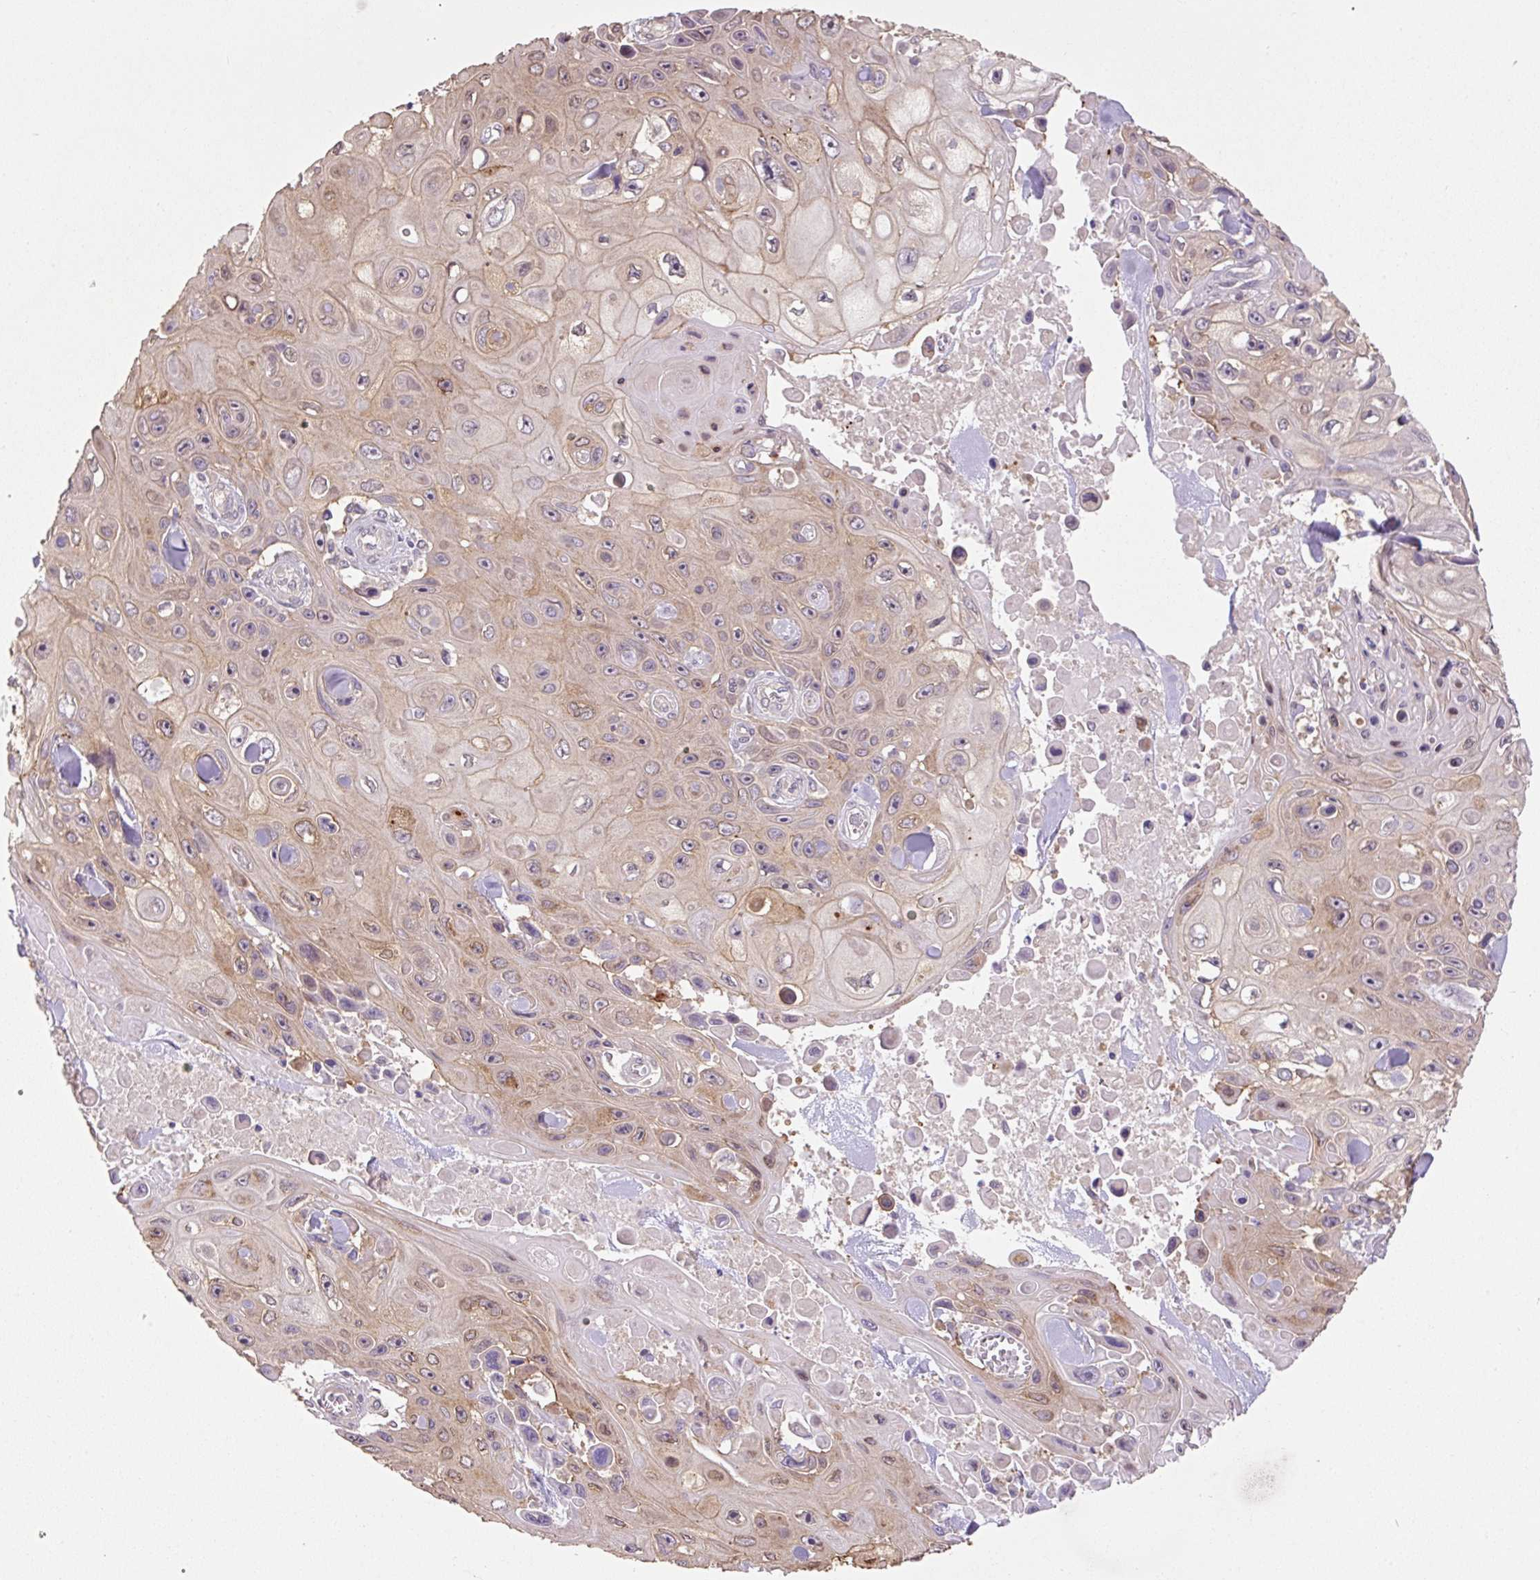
{"staining": {"intensity": "weak", "quantity": ">75%", "location": "cytoplasmic/membranous"}, "tissue": "skin cancer", "cell_type": "Tumor cells", "image_type": "cancer", "snomed": [{"axis": "morphology", "description": "Squamous cell carcinoma, NOS"}, {"axis": "topography", "description": "Skin"}], "caption": "A brown stain labels weak cytoplasmic/membranous positivity of a protein in human skin cancer (squamous cell carcinoma) tumor cells.", "gene": "COX8A", "patient": {"sex": "male", "age": 82}}